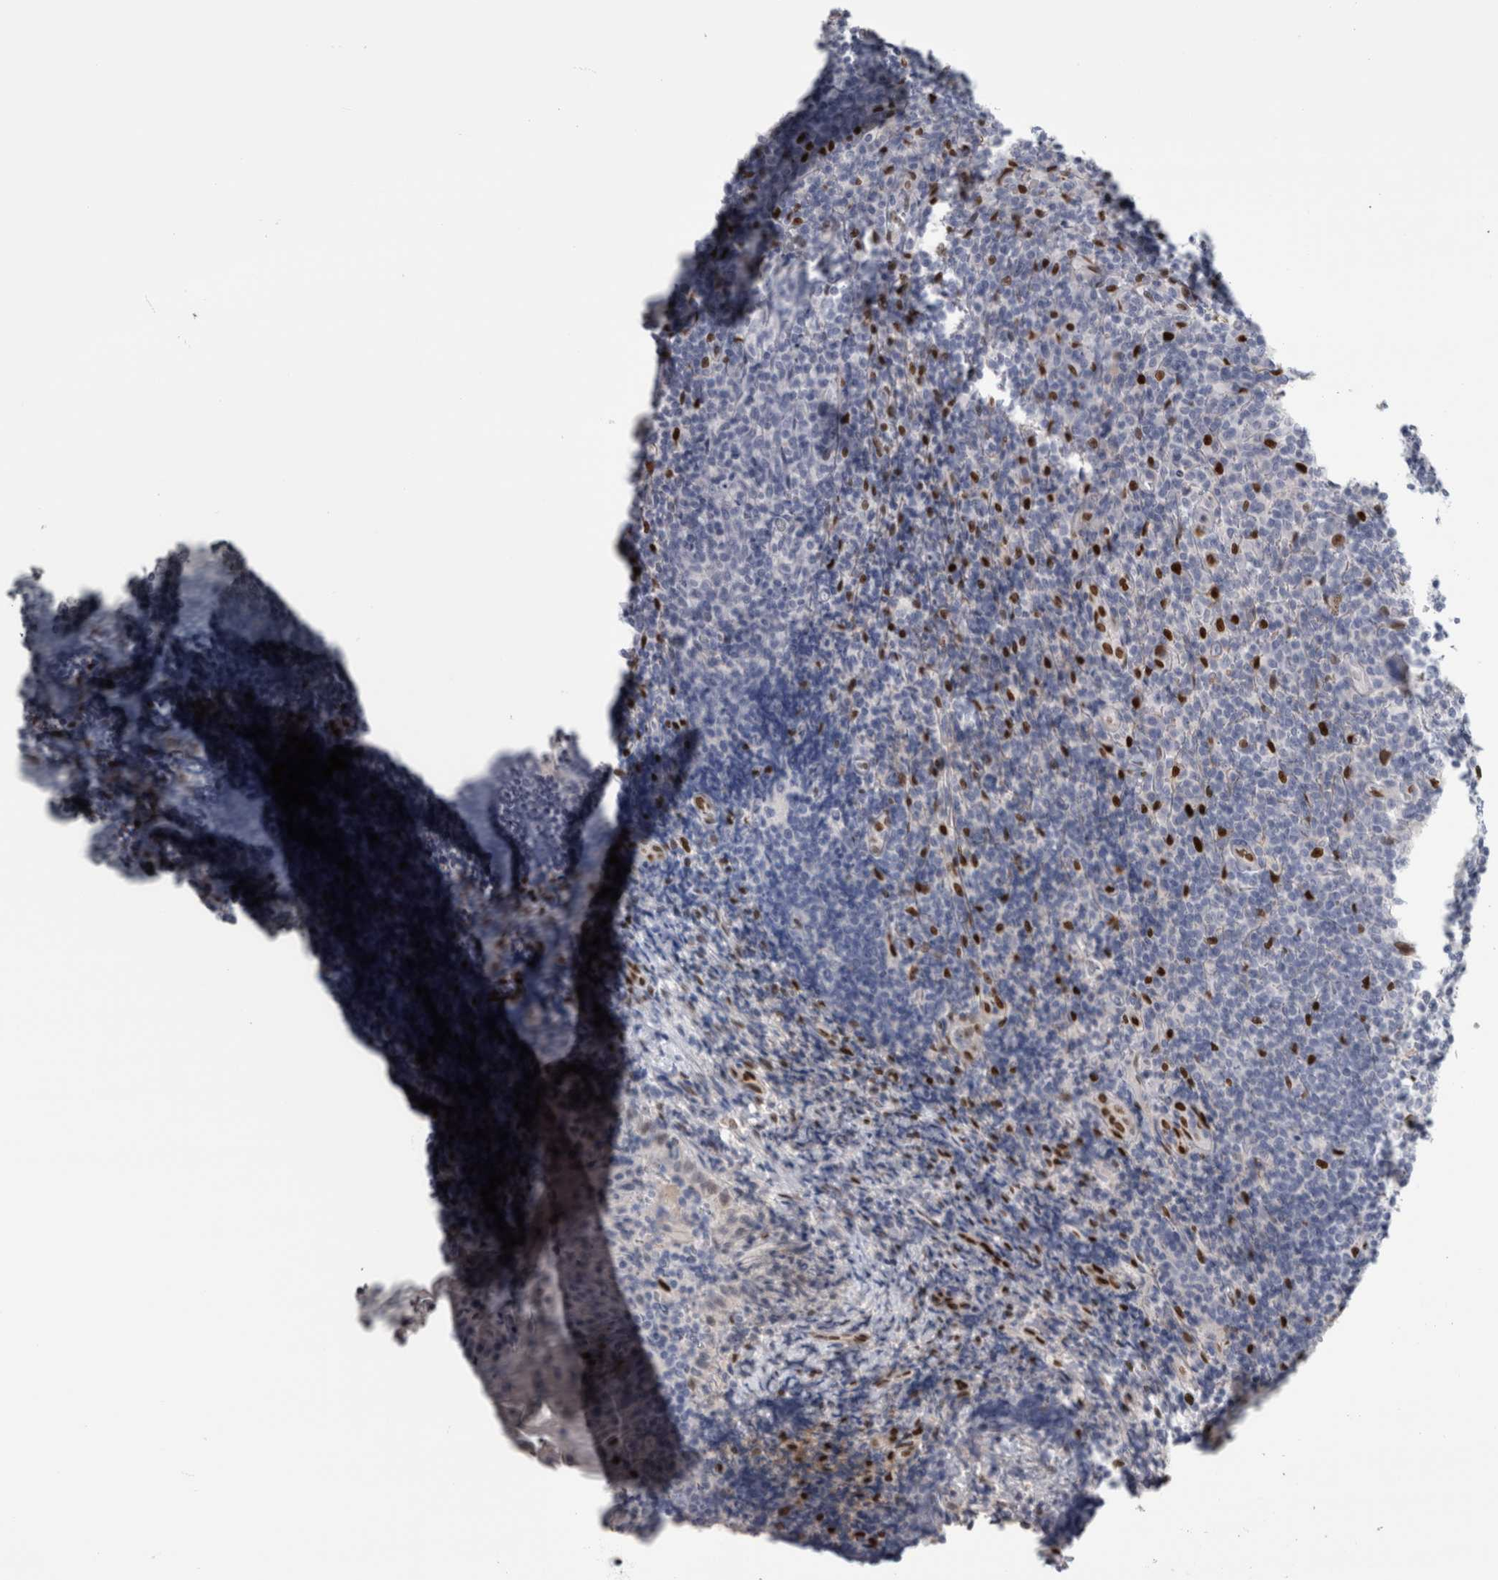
{"staining": {"intensity": "negative", "quantity": "none", "location": "none"}, "tissue": "tonsil", "cell_type": "Germinal center cells", "image_type": "normal", "snomed": [{"axis": "morphology", "description": "Normal tissue, NOS"}, {"axis": "topography", "description": "Tonsil"}], "caption": "DAB immunohistochemical staining of unremarkable human tonsil exhibits no significant positivity in germinal center cells. (Brightfield microscopy of DAB immunohistochemistry (IHC) at high magnification).", "gene": "IL33", "patient": {"sex": "male", "age": 37}}